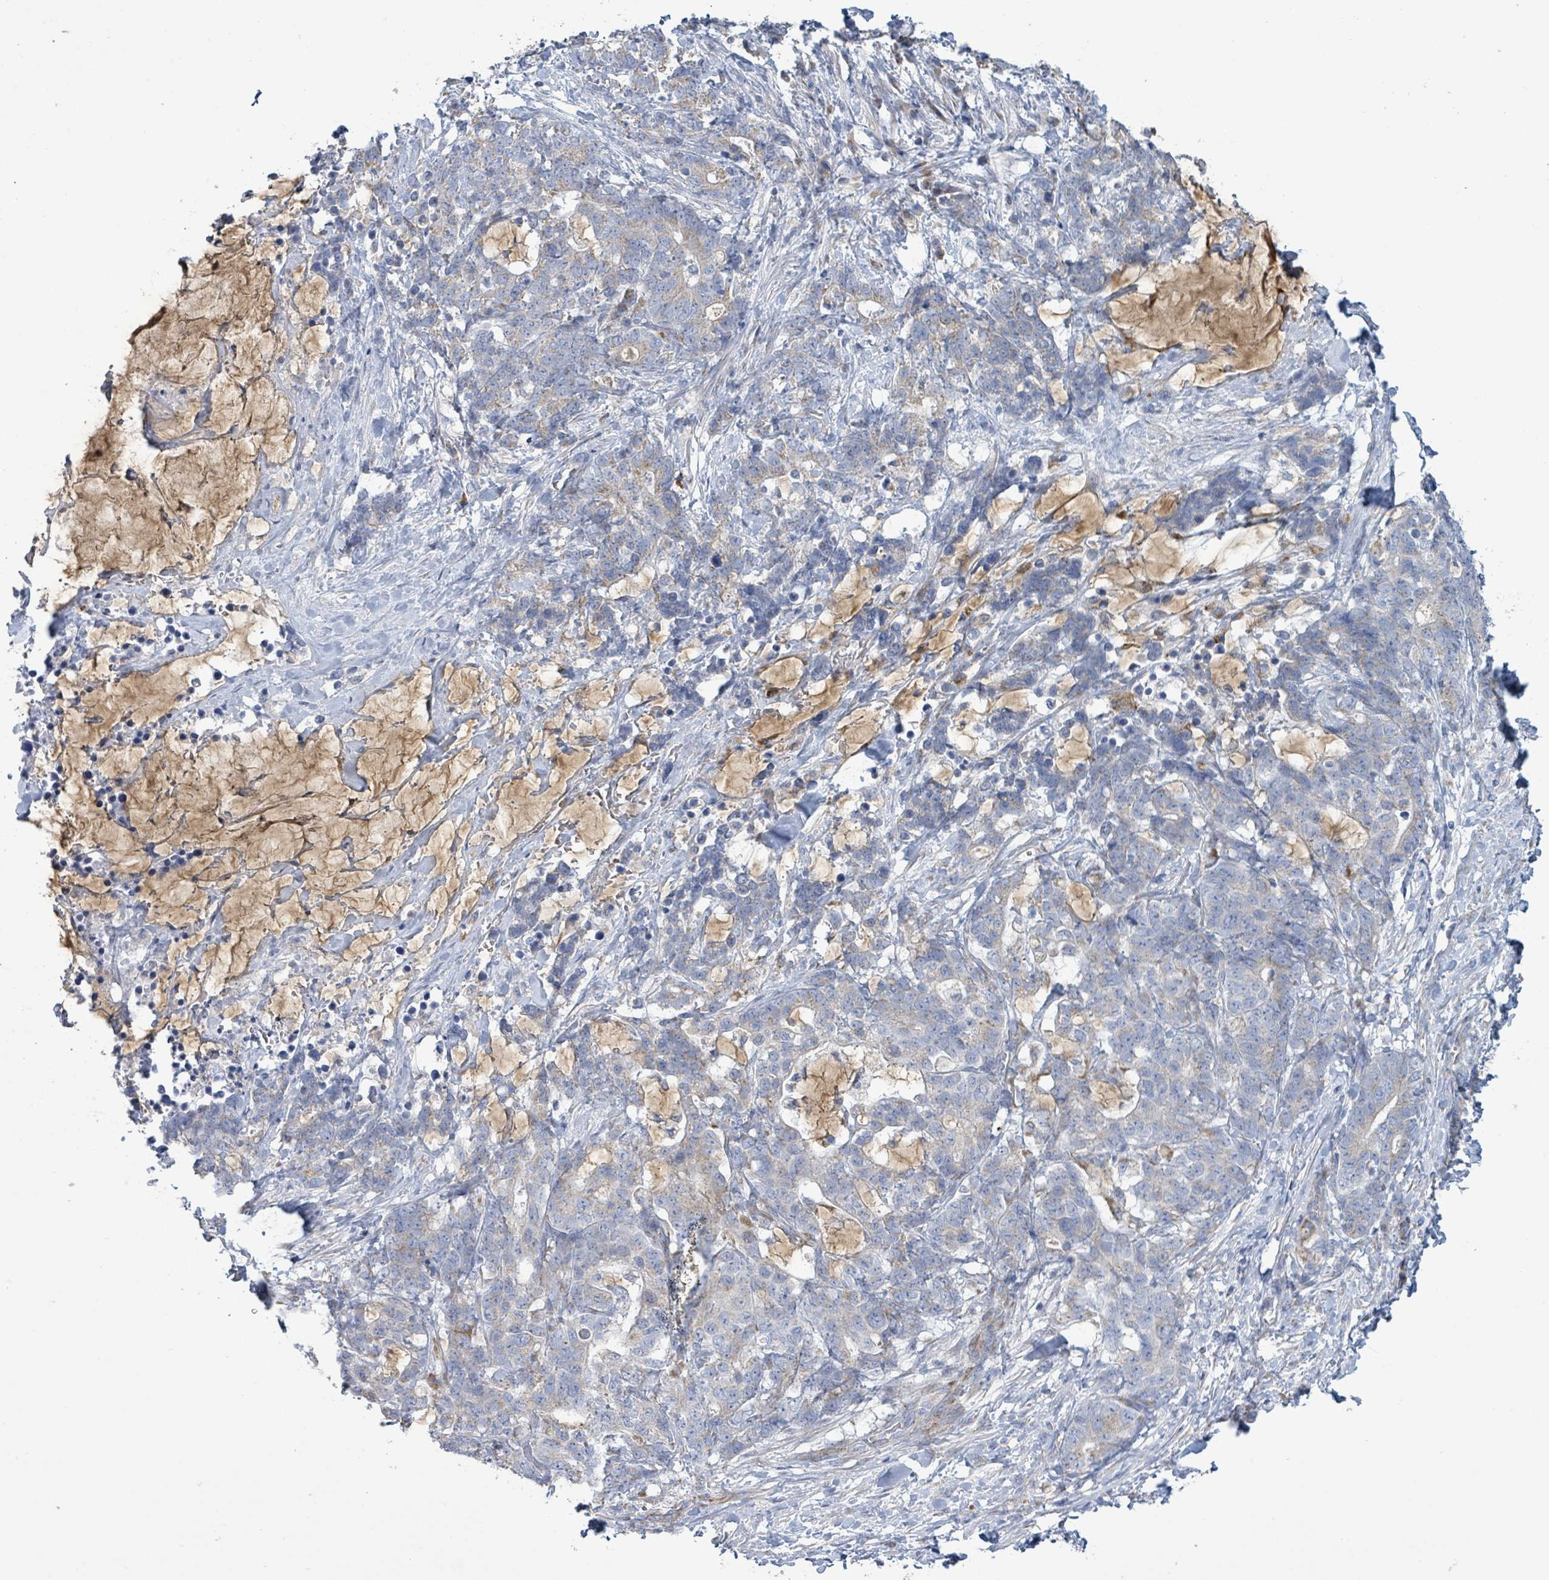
{"staining": {"intensity": "moderate", "quantity": "<25%", "location": "cytoplasmic/membranous"}, "tissue": "stomach cancer", "cell_type": "Tumor cells", "image_type": "cancer", "snomed": [{"axis": "morphology", "description": "Normal tissue, NOS"}, {"axis": "morphology", "description": "Adenocarcinoma, NOS"}, {"axis": "topography", "description": "Stomach"}], "caption": "Immunohistochemistry photomicrograph of human stomach cancer stained for a protein (brown), which displays low levels of moderate cytoplasmic/membranous expression in about <25% of tumor cells.", "gene": "ALG12", "patient": {"sex": "female", "age": 64}}